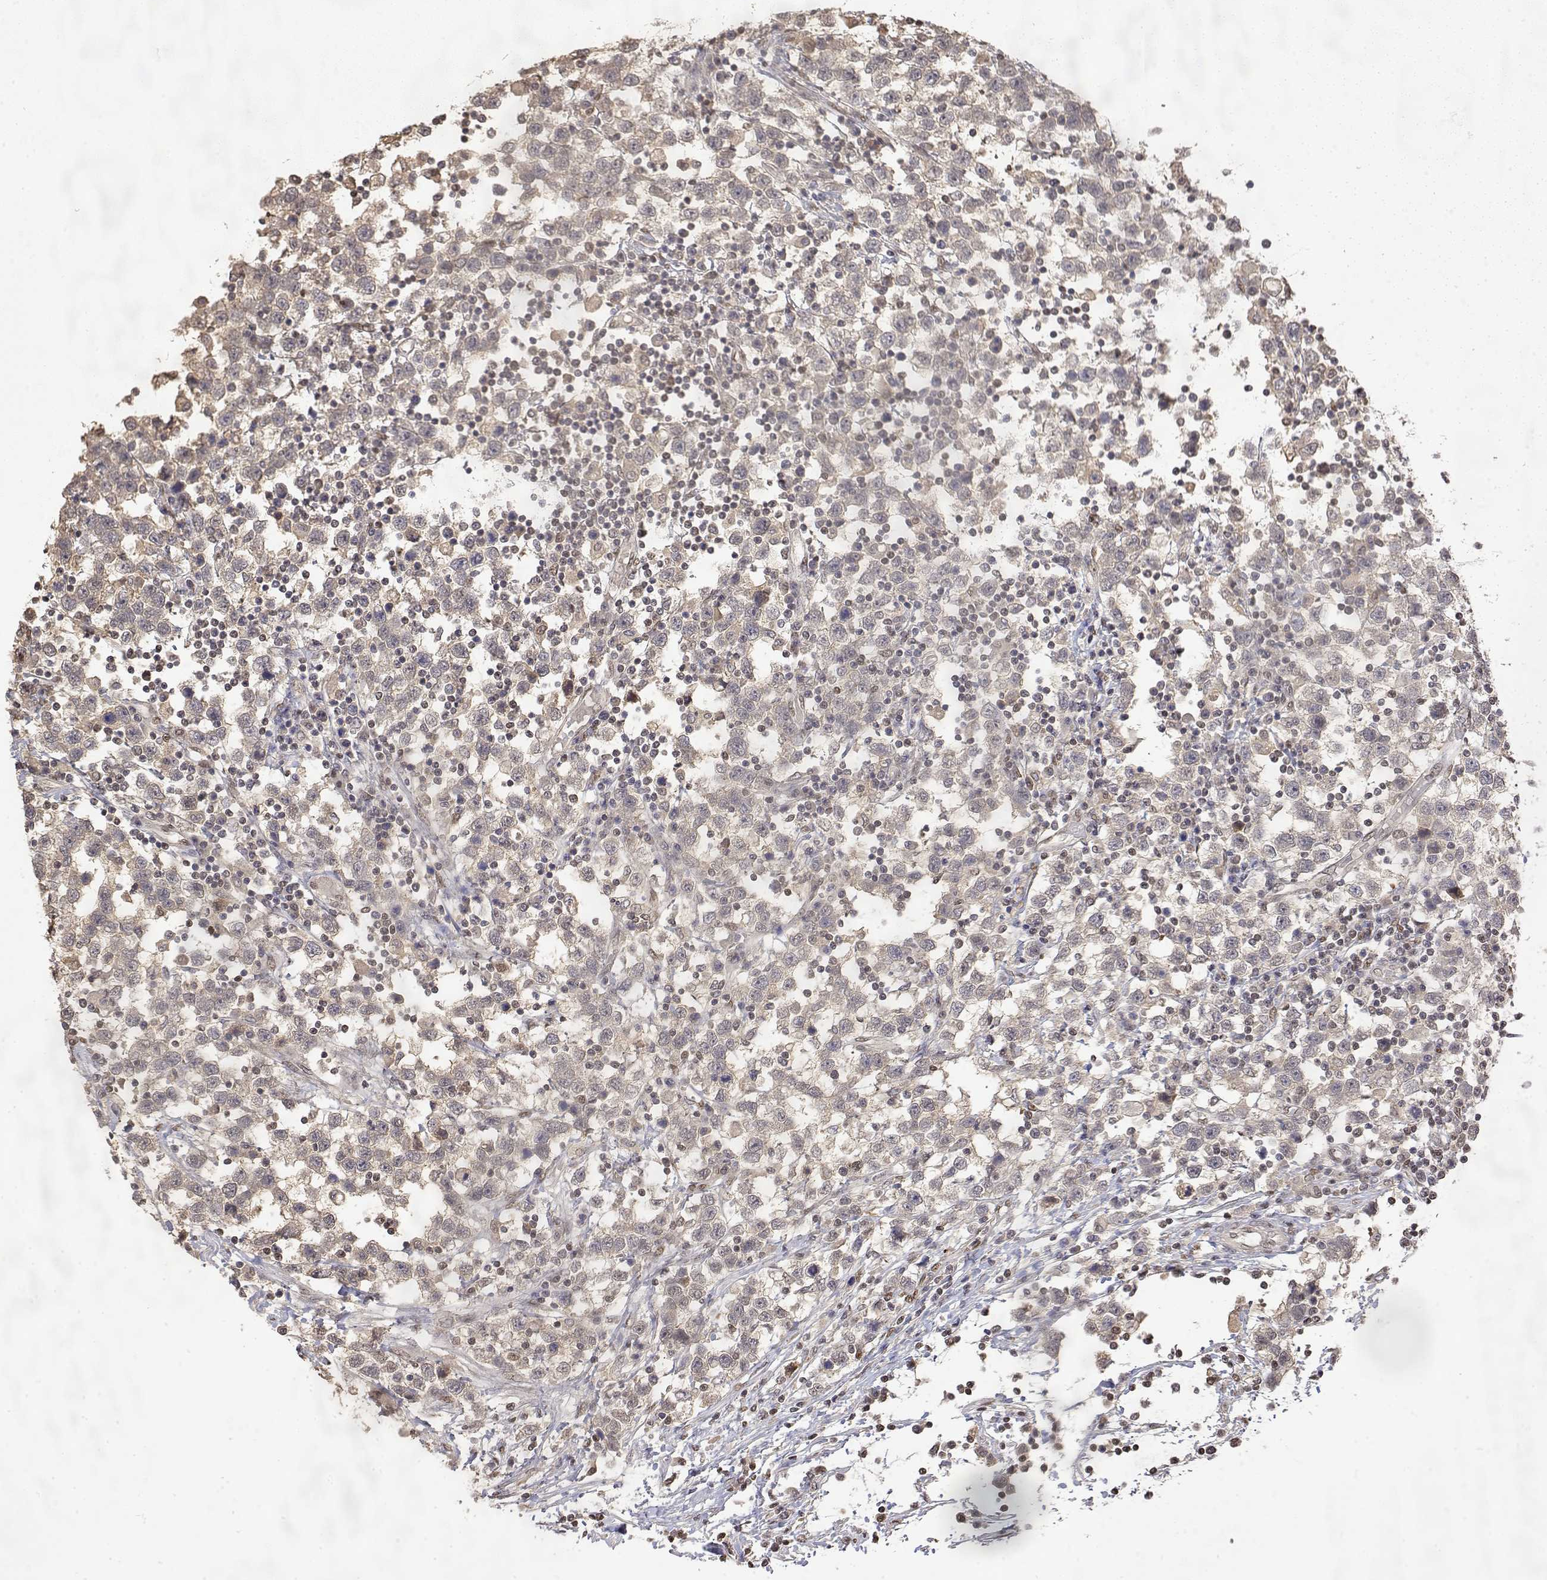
{"staining": {"intensity": "negative", "quantity": "none", "location": "none"}, "tissue": "testis cancer", "cell_type": "Tumor cells", "image_type": "cancer", "snomed": [{"axis": "morphology", "description": "Seminoma, NOS"}, {"axis": "topography", "description": "Testis"}], "caption": "Immunohistochemistry of human seminoma (testis) displays no staining in tumor cells.", "gene": "TPI1", "patient": {"sex": "male", "age": 34}}